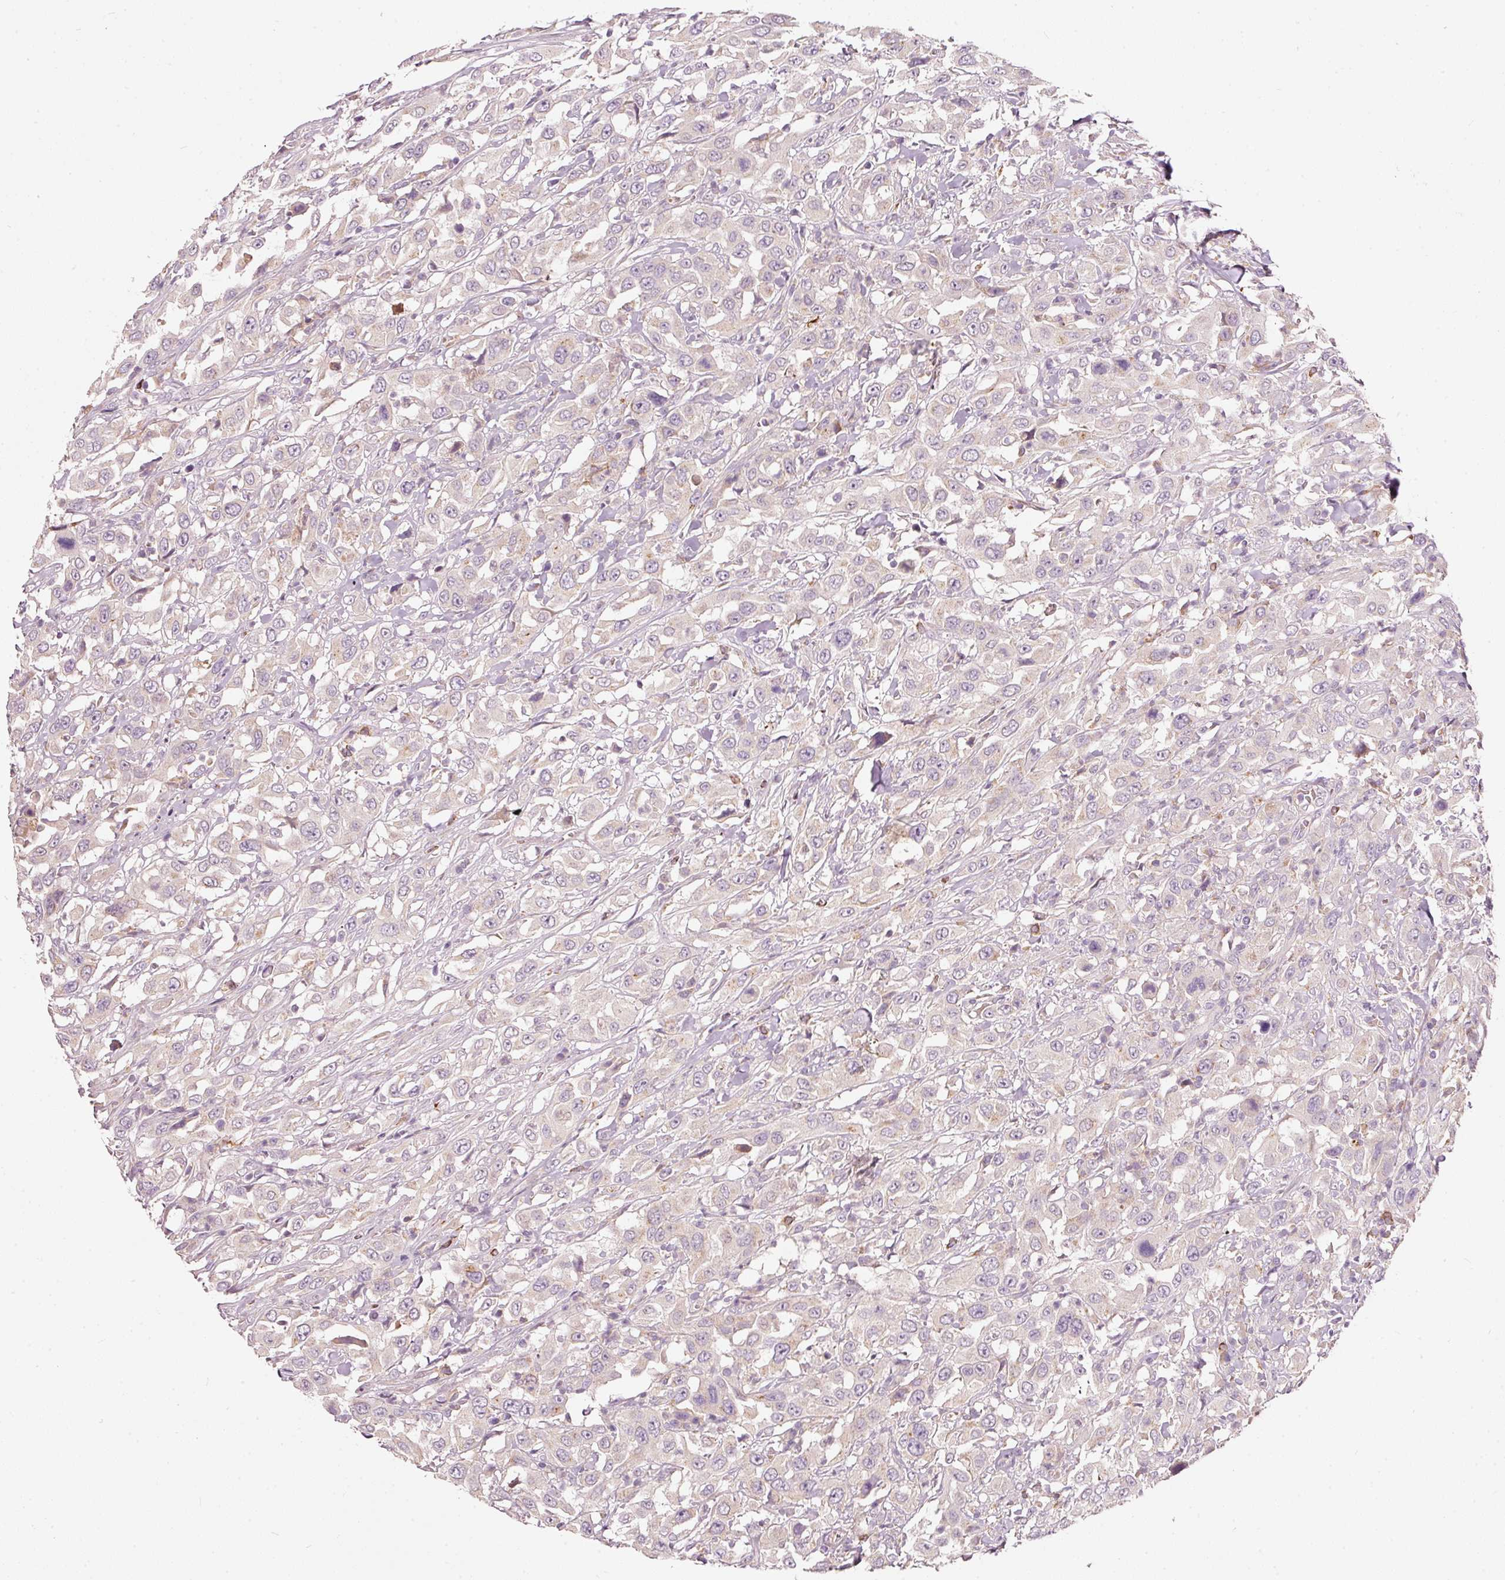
{"staining": {"intensity": "negative", "quantity": "none", "location": "none"}, "tissue": "urothelial cancer", "cell_type": "Tumor cells", "image_type": "cancer", "snomed": [{"axis": "morphology", "description": "Urothelial carcinoma, High grade"}, {"axis": "topography", "description": "Urinary bladder"}], "caption": "Immunohistochemistry (IHC) of human urothelial carcinoma (high-grade) reveals no positivity in tumor cells.", "gene": "KLHL21", "patient": {"sex": "male", "age": 61}}